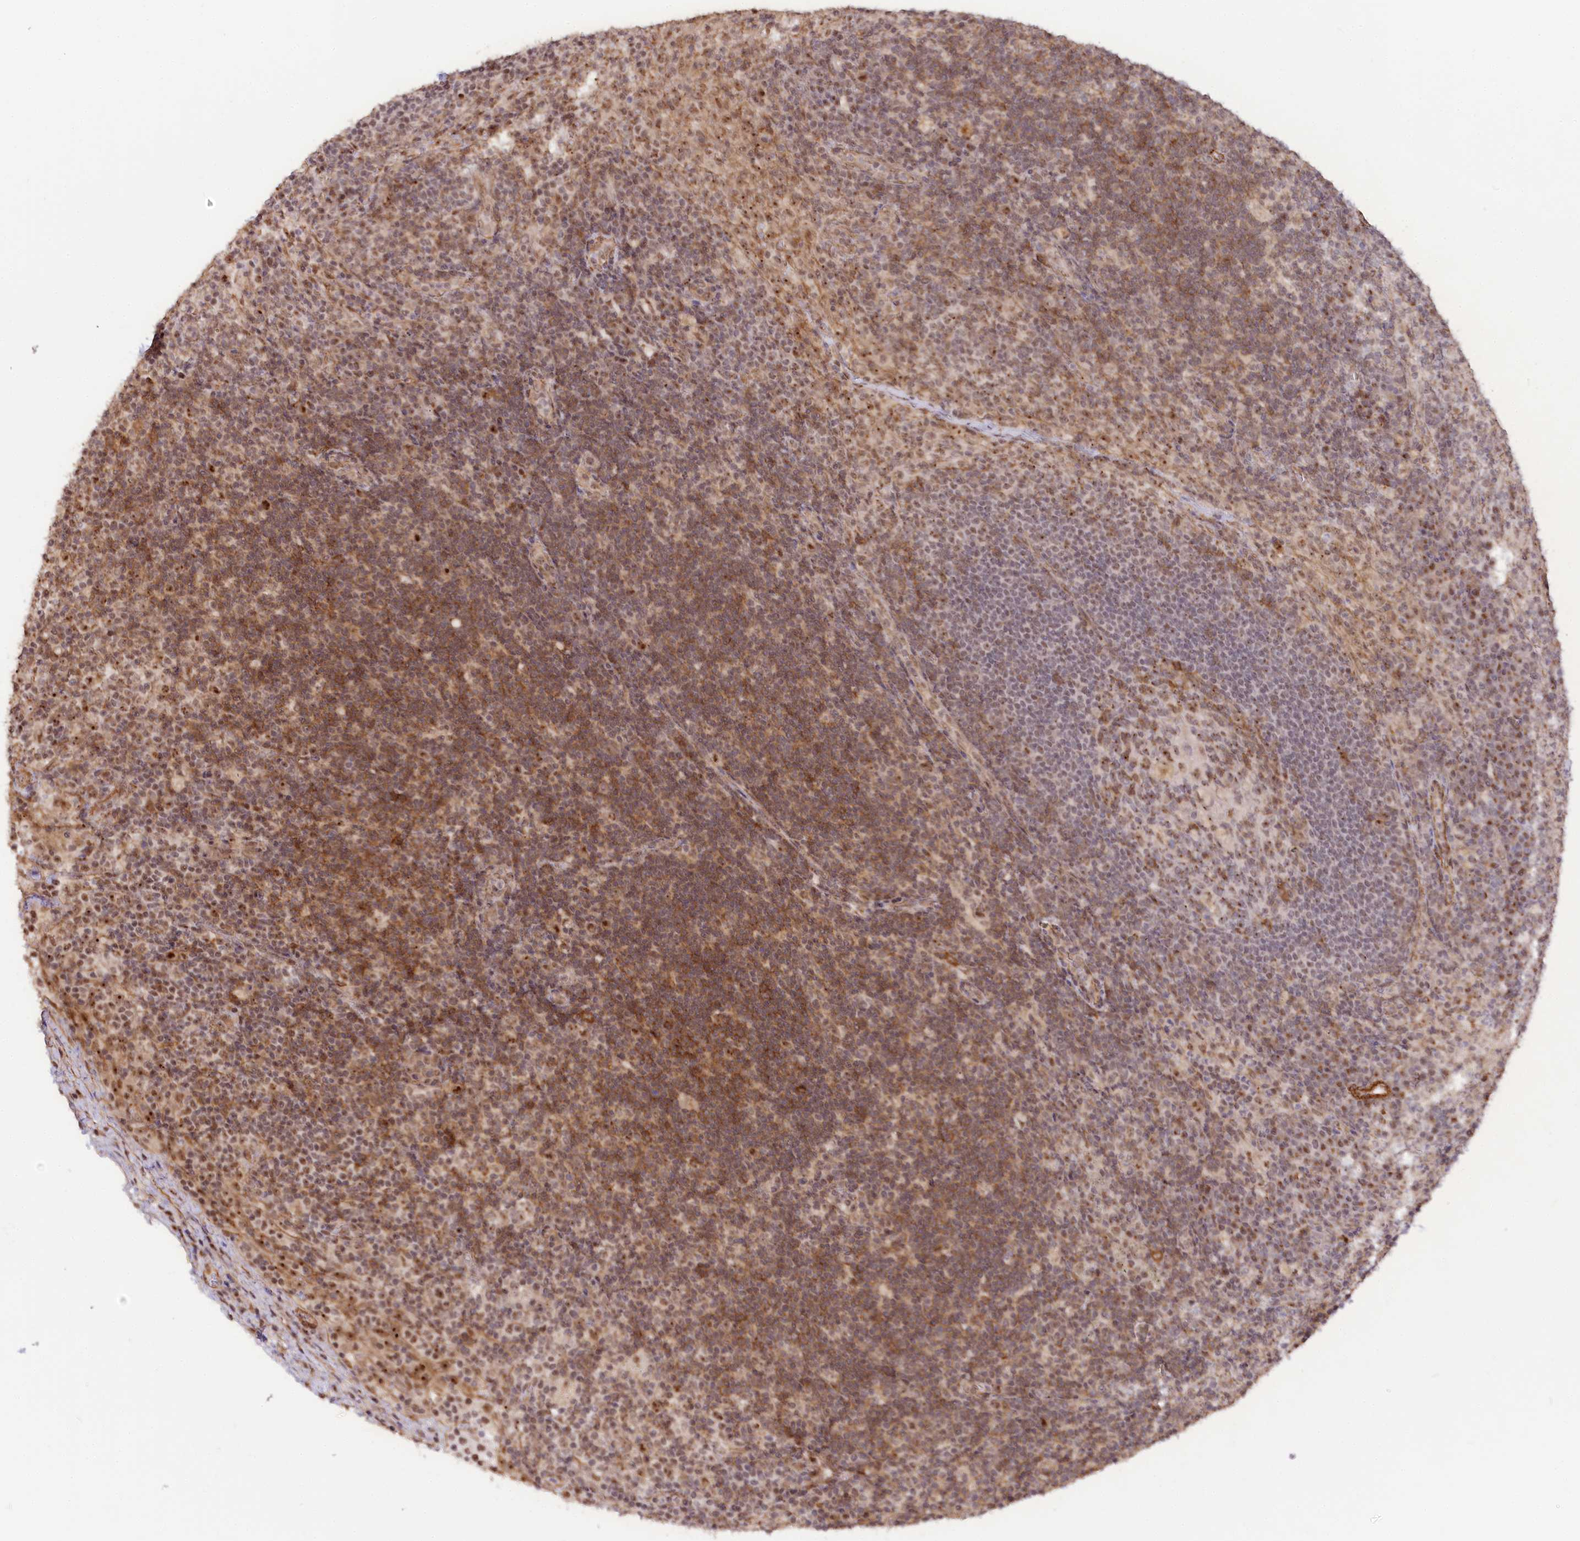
{"staining": {"intensity": "moderate", "quantity": ">75%", "location": "cytoplasmic/membranous,nuclear"}, "tissue": "lymph node", "cell_type": "Germinal center cells", "image_type": "normal", "snomed": [{"axis": "morphology", "description": "Normal tissue, NOS"}, {"axis": "topography", "description": "Lymph node"}], "caption": "IHC histopathology image of unremarkable human lymph node stained for a protein (brown), which demonstrates medium levels of moderate cytoplasmic/membranous,nuclear expression in approximately >75% of germinal center cells.", "gene": "GNL3L", "patient": {"sex": "female", "age": 70}}